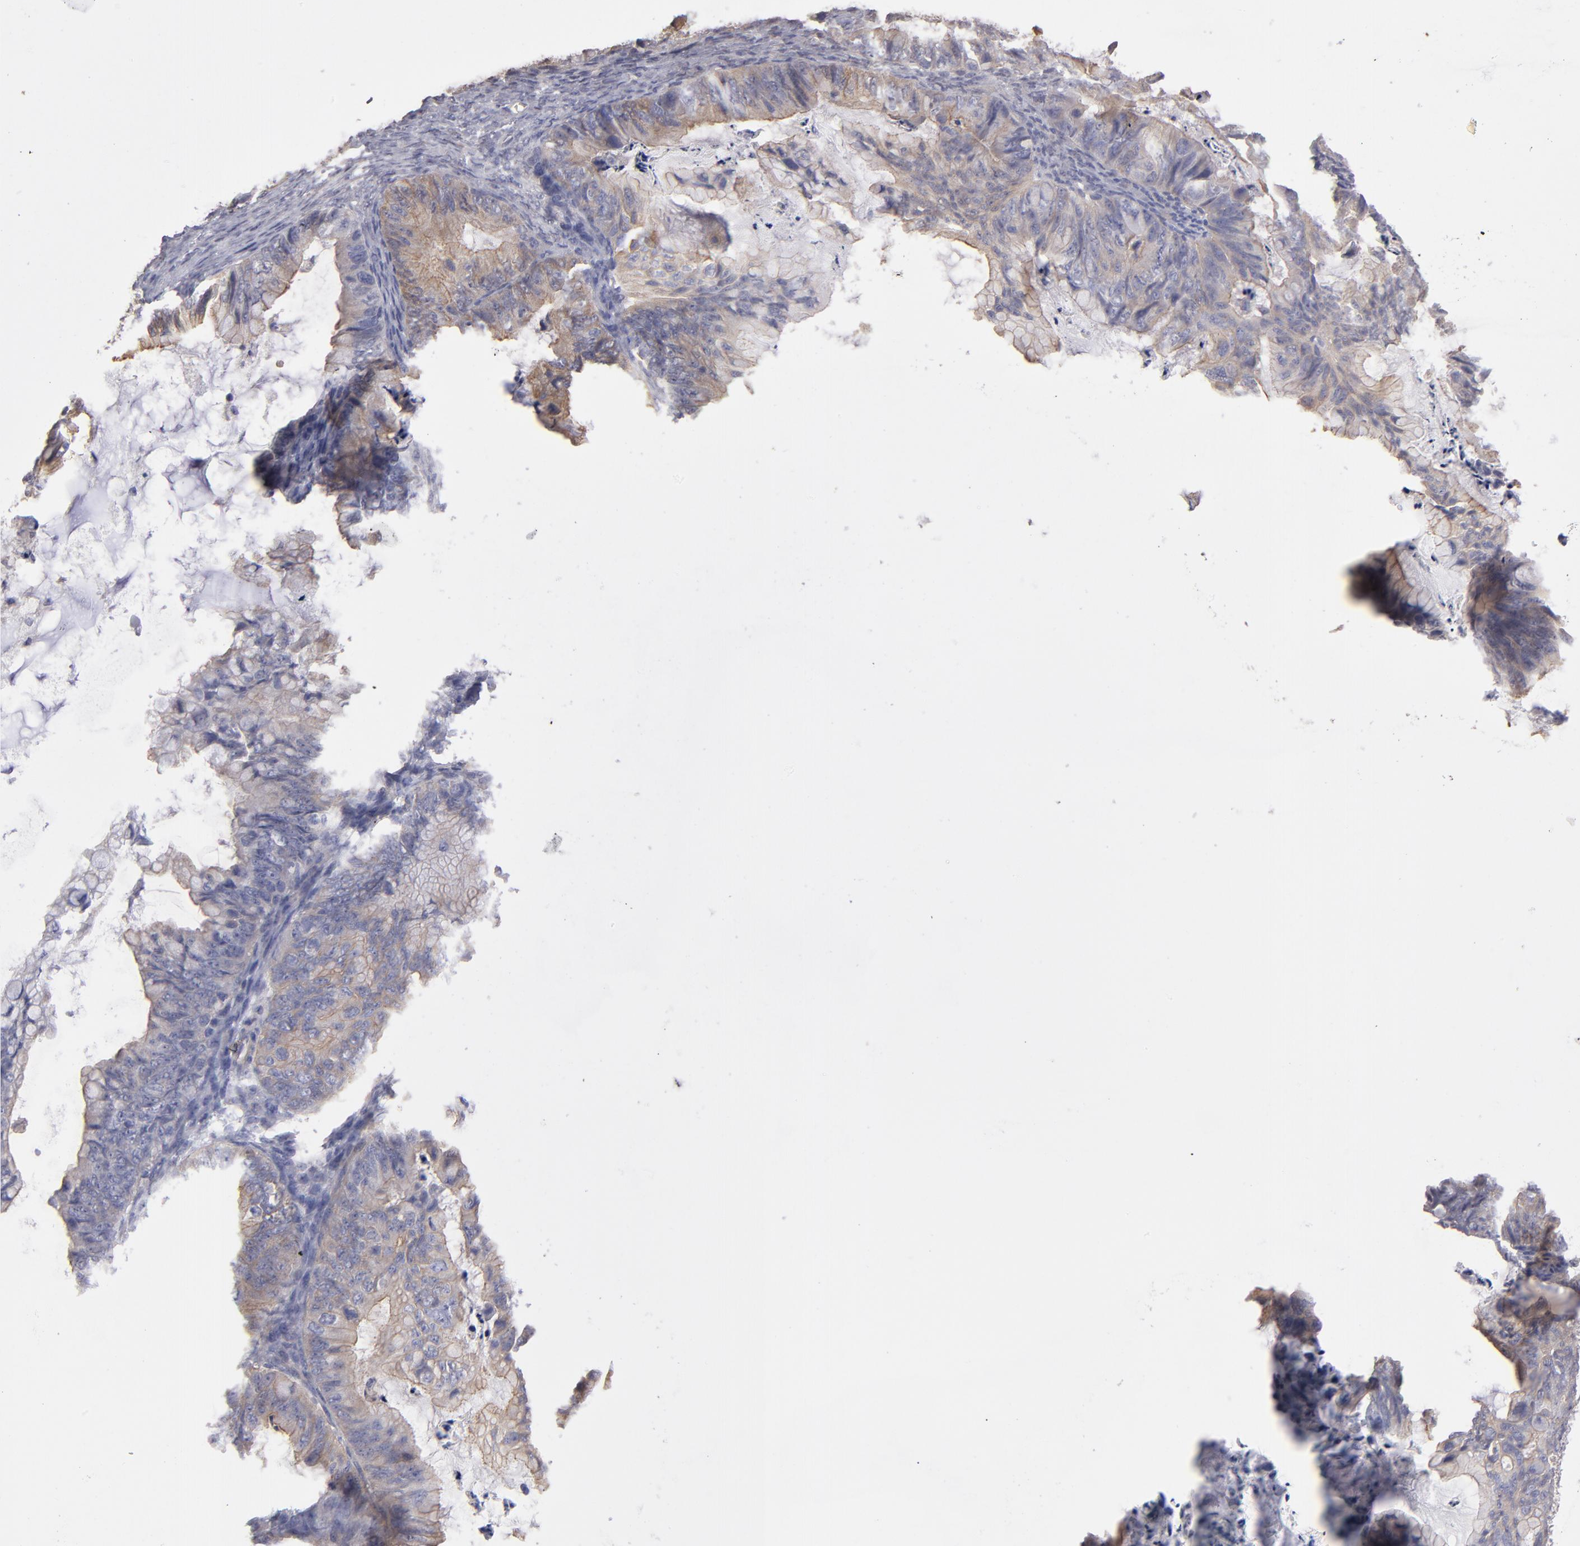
{"staining": {"intensity": "weak", "quantity": ">75%", "location": "cytoplasmic/membranous"}, "tissue": "ovarian cancer", "cell_type": "Tumor cells", "image_type": "cancer", "snomed": [{"axis": "morphology", "description": "Cystadenocarcinoma, mucinous, NOS"}, {"axis": "topography", "description": "Ovary"}], "caption": "Mucinous cystadenocarcinoma (ovarian) stained with DAB (3,3'-diaminobenzidine) immunohistochemistry exhibits low levels of weak cytoplasmic/membranous positivity in approximately >75% of tumor cells.", "gene": "NDRG2", "patient": {"sex": "female", "age": 36}}